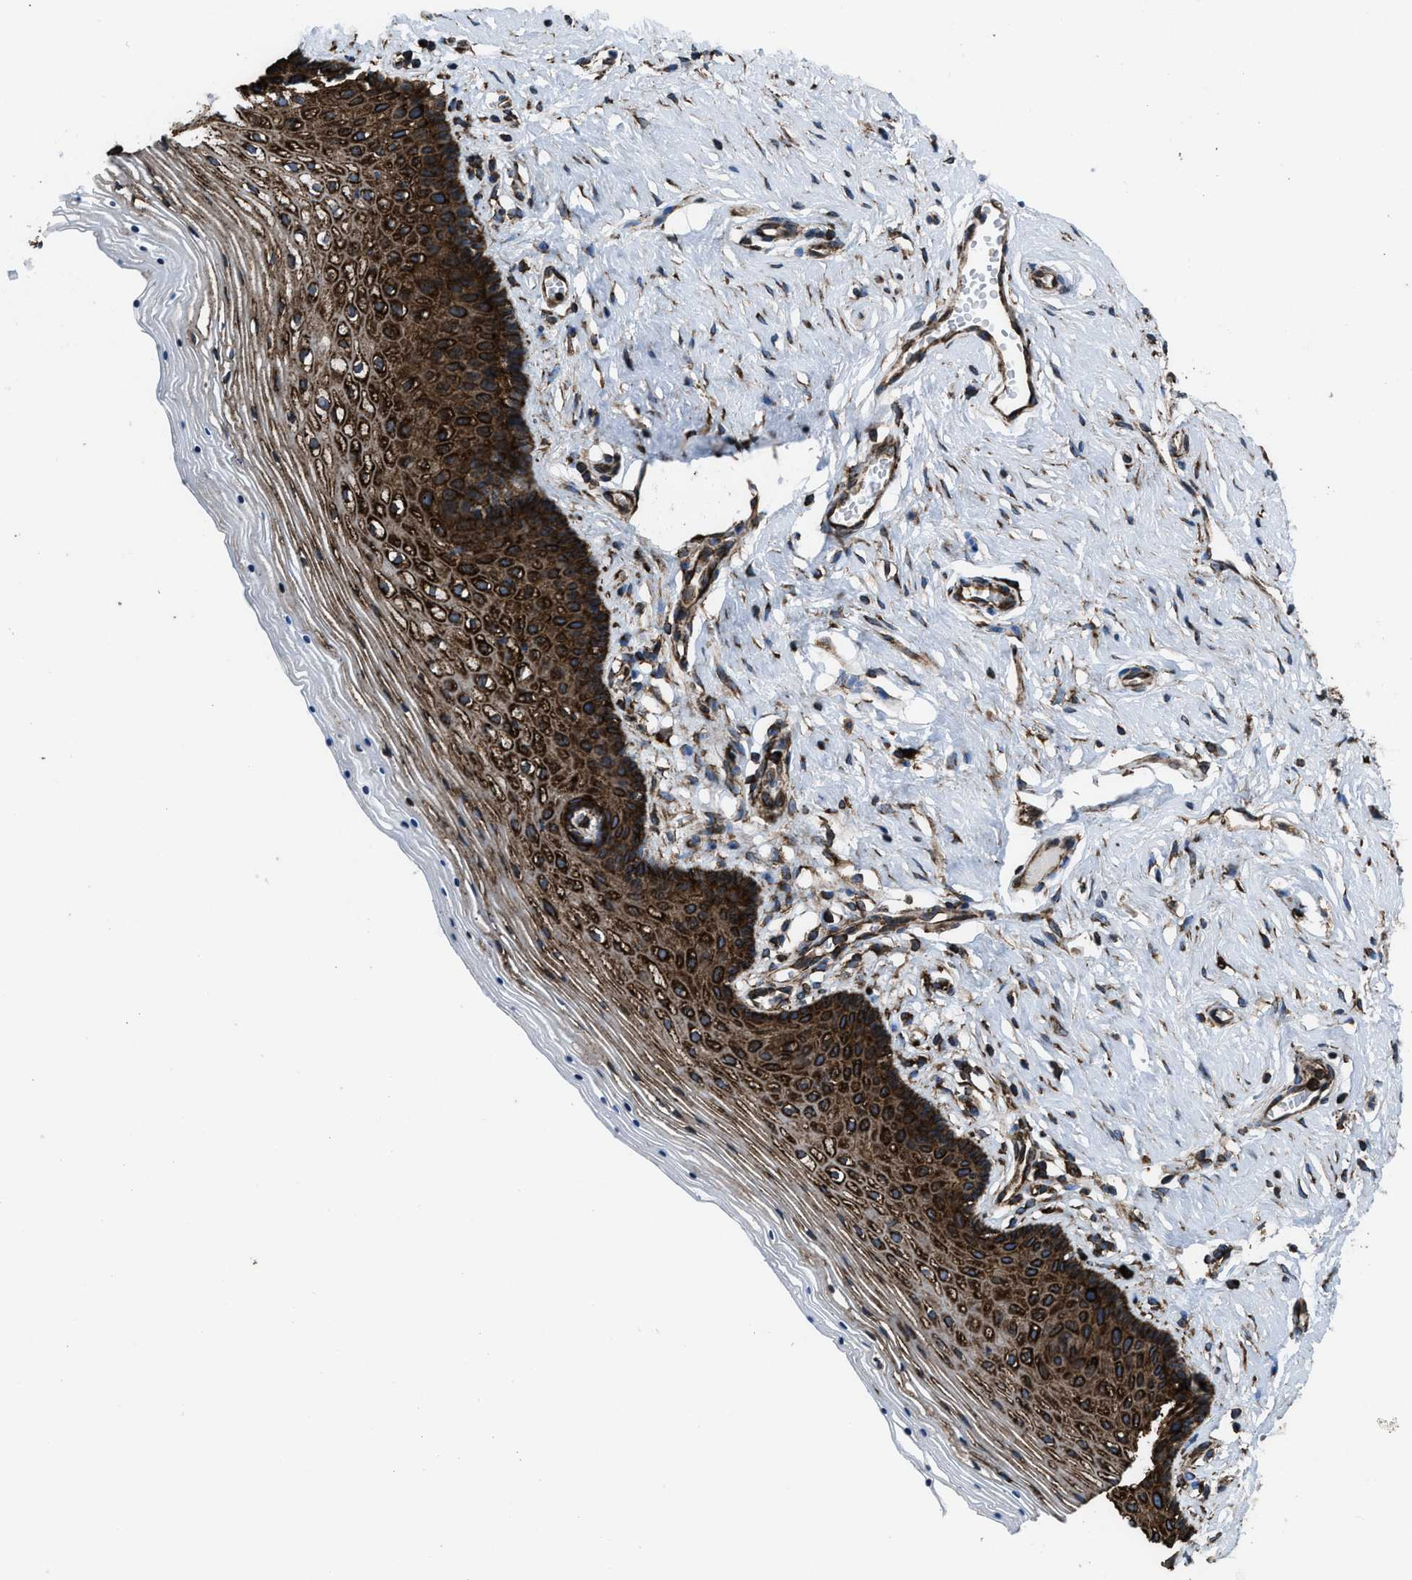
{"staining": {"intensity": "strong", "quantity": ">75%", "location": "cytoplasmic/membranous"}, "tissue": "vagina", "cell_type": "Squamous epithelial cells", "image_type": "normal", "snomed": [{"axis": "morphology", "description": "Normal tissue, NOS"}, {"axis": "topography", "description": "Vagina"}], "caption": "A high amount of strong cytoplasmic/membranous positivity is present in approximately >75% of squamous epithelial cells in benign vagina.", "gene": "CAPRIN1", "patient": {"sex": "female", "age": 32}}